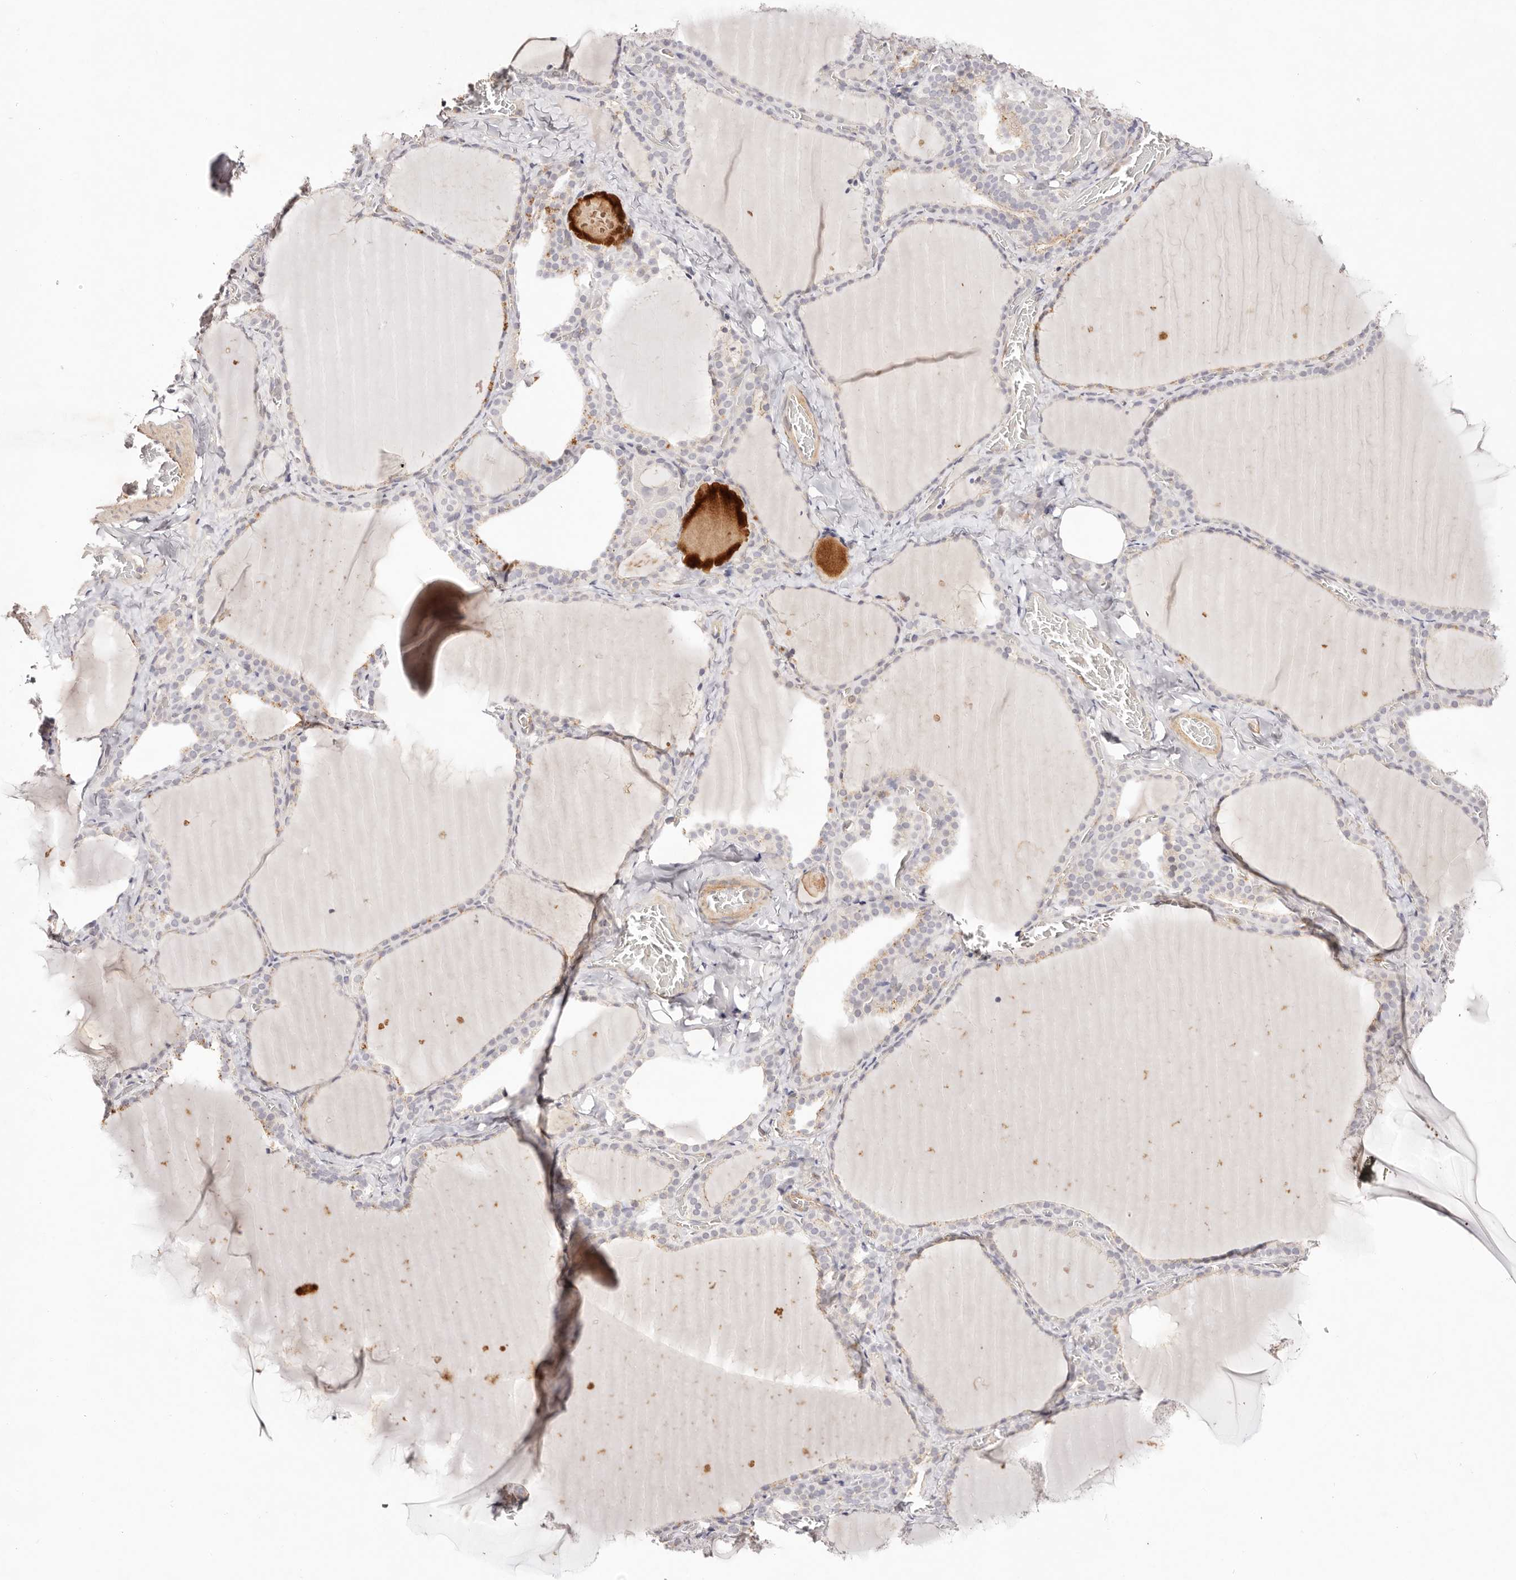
{"staining": {"intensity": "negative", "quantity": "none", "location": "none"}, "tissue": "thyroid gland", "cell_type": "Glandular cells", "image_type": "normal", "snomed": [{"axis": "morphology", "description": "Normal tissue, NOS"}, {"axis": "topography", "description": "Thyroid gland"}], "caption": "Immunohistochemistry photomicrograph of unremarkable human thyroid gland stained for a protein (brown), which demonstrates no positivity in glandular cells.", "gene": "SLC35B2", "patient": {"sex": "female", "age": 22}}